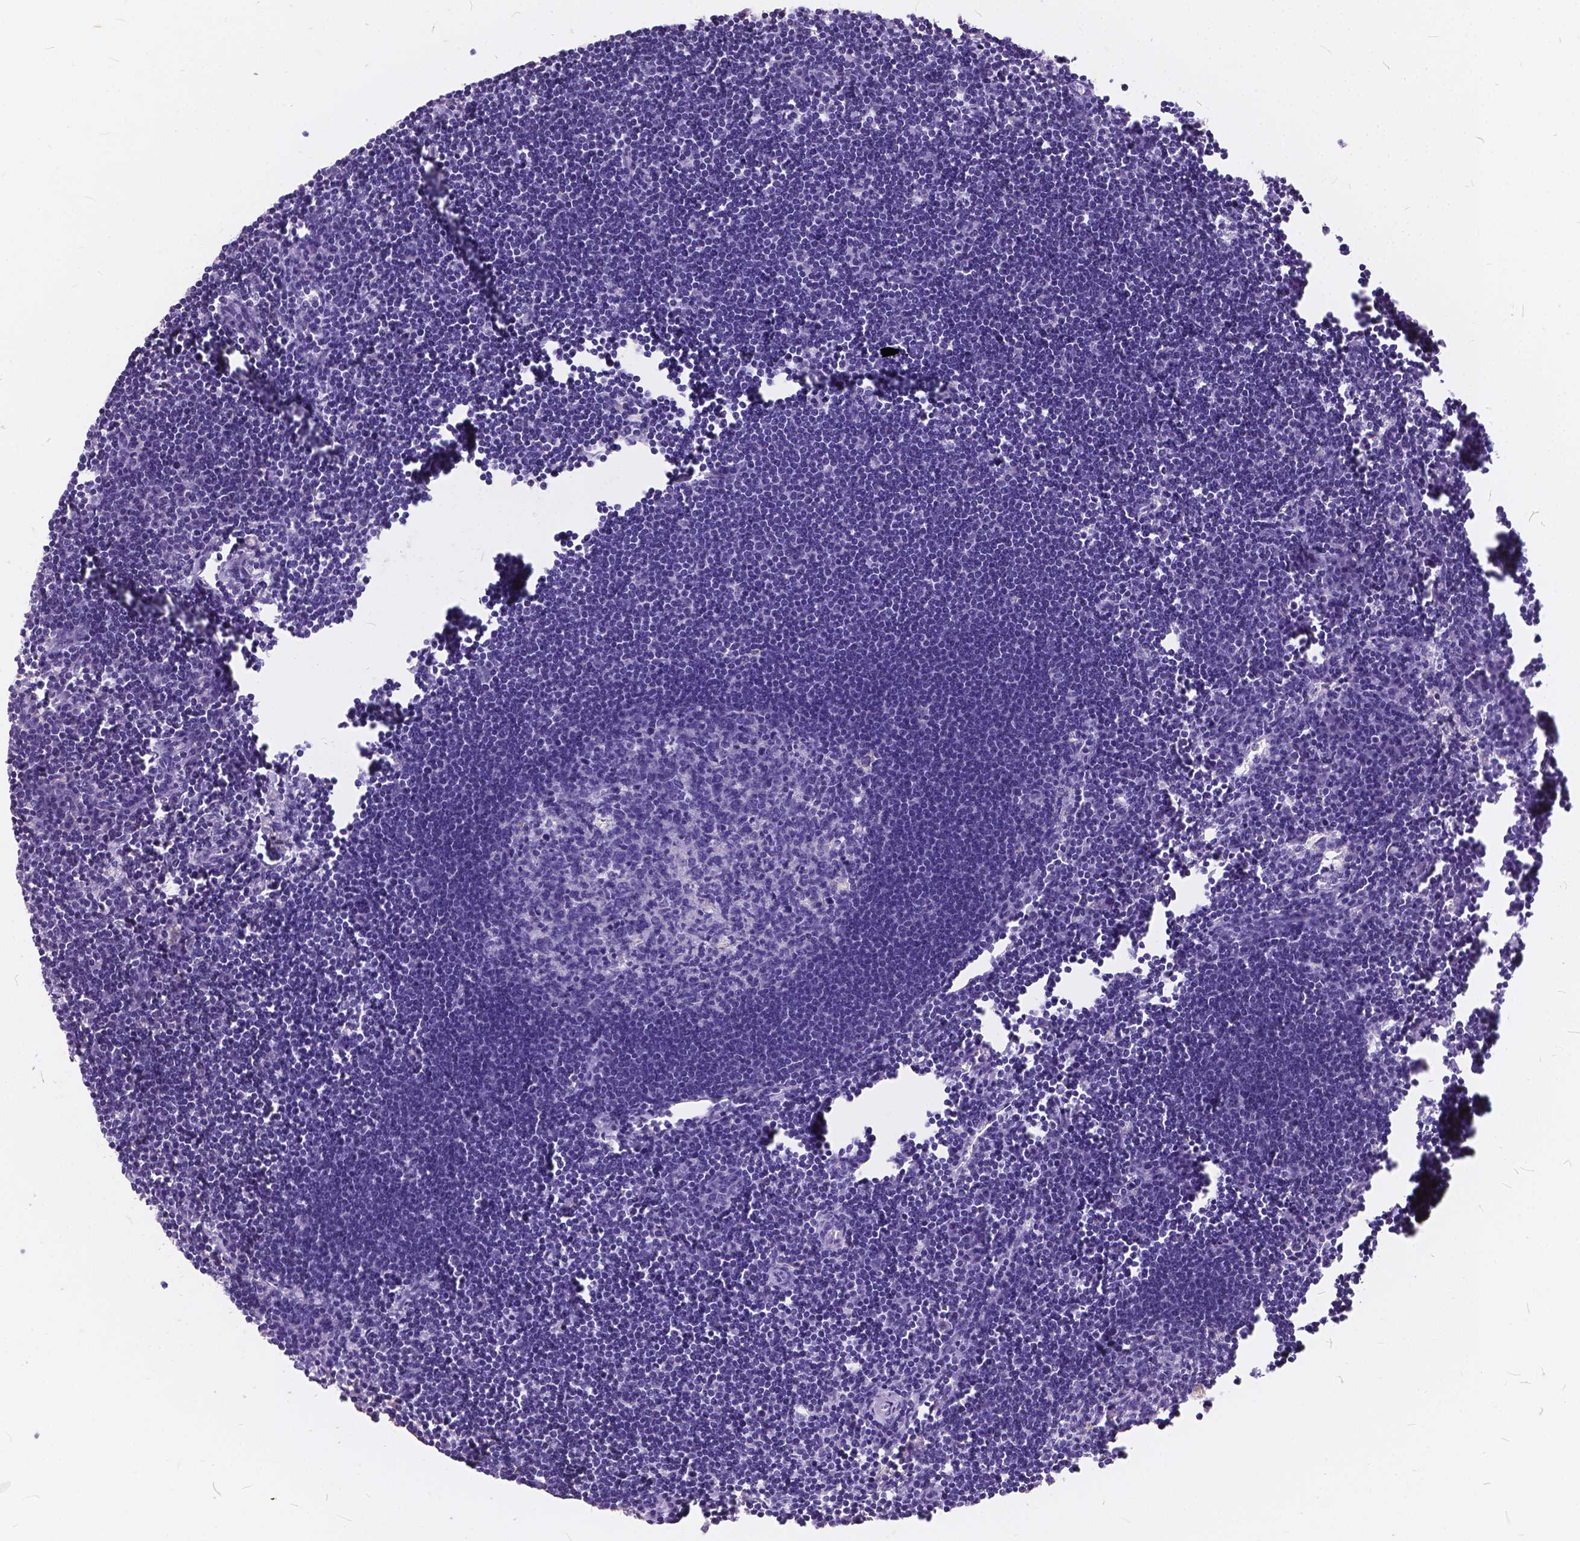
{"staining": {"intensity": "negative", "quantity": "none", "location": "none"}, "tissue": "lymph node", "cell_type": "Germinal center cells", "image_type": "normal", "snomed": [{"axis": "morphology", "description": "Normal tissue, NOS"}, {"axis": "topography", "description": "Lymph node"}], "caption": "Immunohistochemical staining of unremarkable lymph node reveals no significant positivity in germinal center cells.", "gene": "PEX11G", "patient": {"sex": "male", "age": 55}}